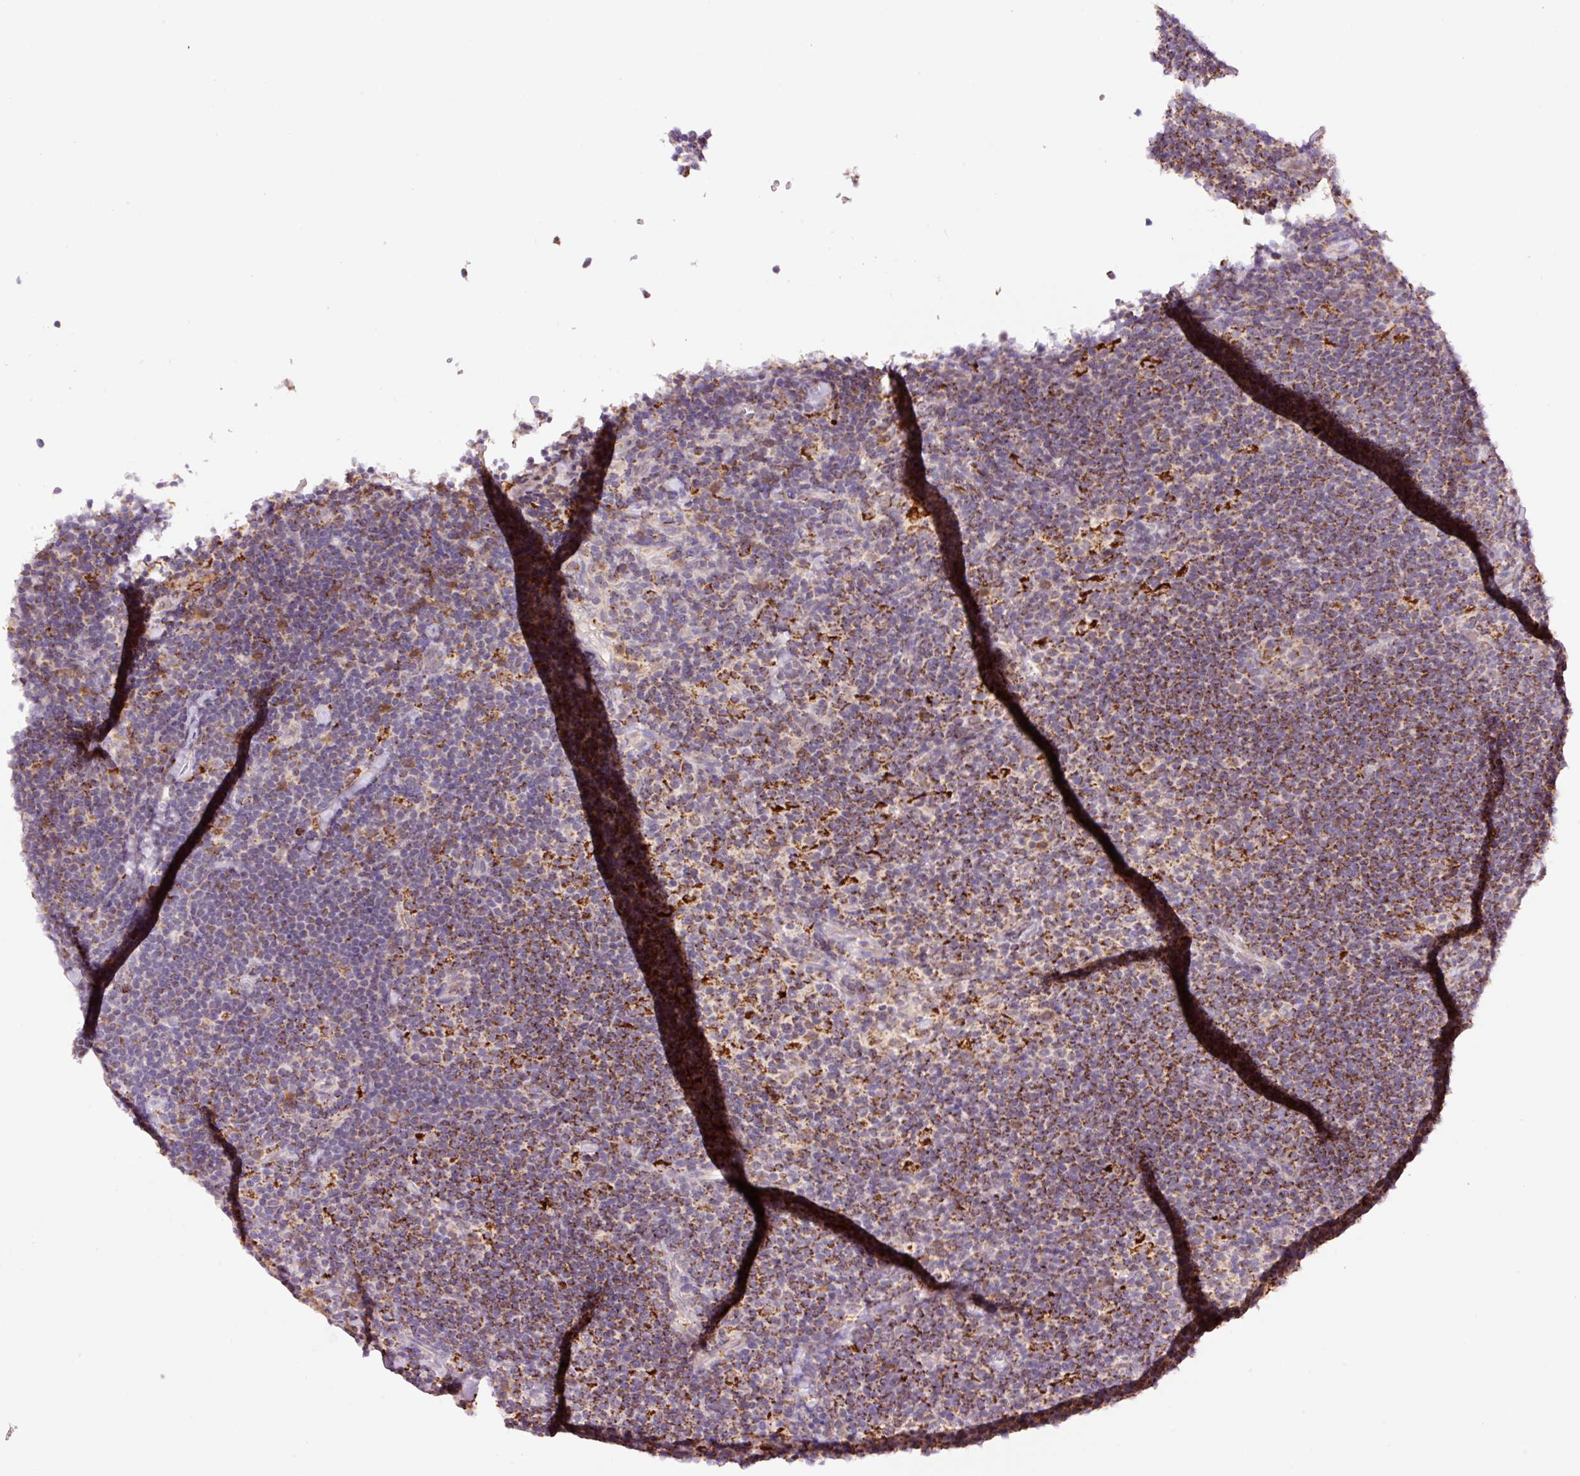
{"staining": {"intensity": "negative", "quantity": "none", "location": "none"}, "tissue": "lymphoma", "cell_type": "Tumor cells", "image_type": "cancer", "snomed": [{"axis": "morphology", "description": "Hodgkin's disease, NOS"}, {"axis": "topography", "description": "Lymph node"}], "caption": "A micrograph of human lymphoma is negative for staining in tumor cells.", "gene": "PCK2", "patient": {"sex": "female", "age": 57}}